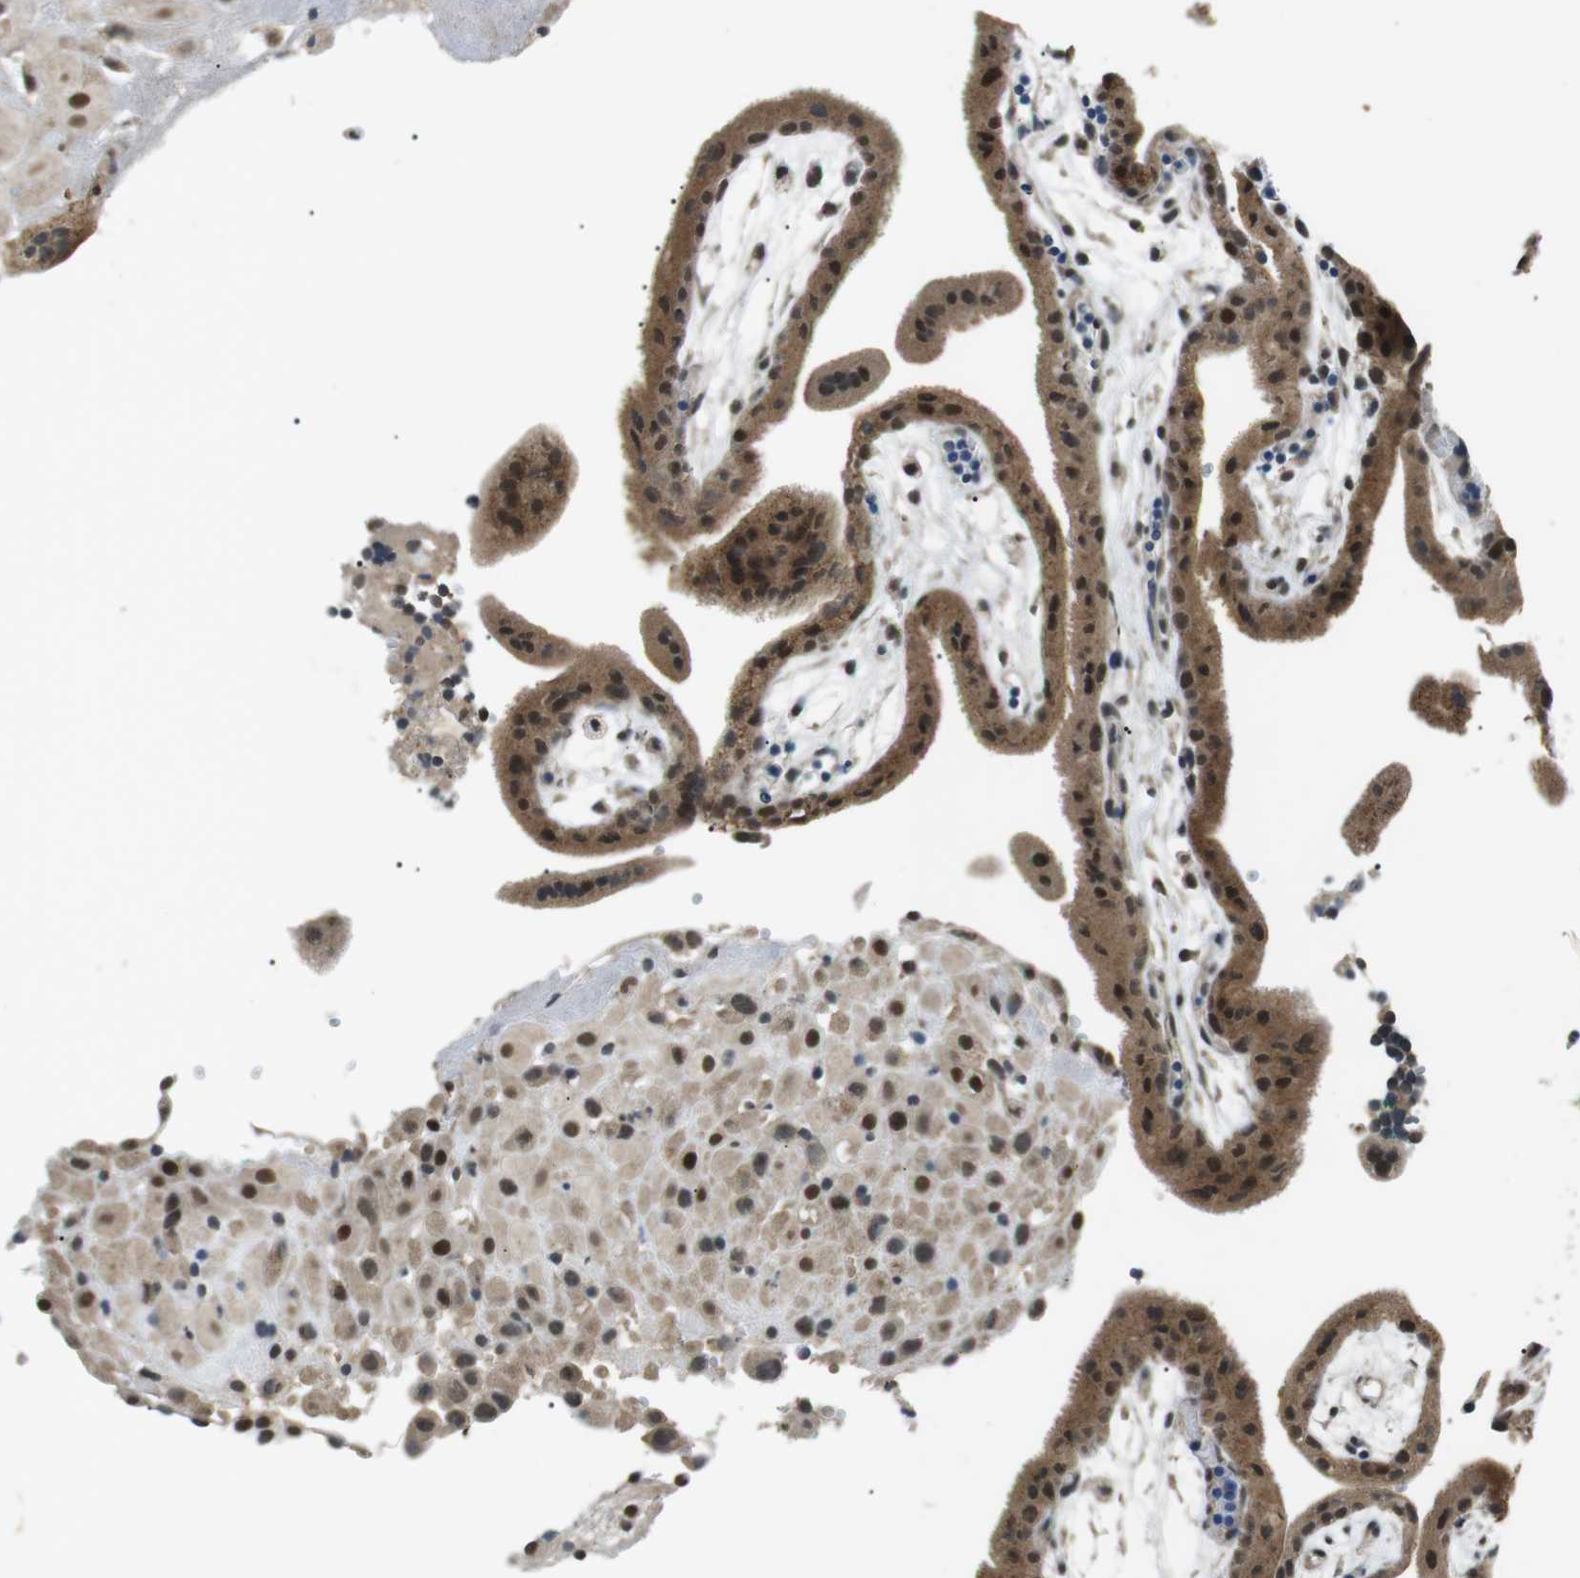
{"staining": {"intensity": "strong", "quantity": ">75%", "location": "cytoplasmic/membranous,nuclear"}, "tissue": "placenta", "cell_type": "Decidual cells", "image_type": "normal", "snomed": [{"axis": "morphology", "description": "Normal tissue, NOS"}, {"axis": "topography", "description": "Placenta"}], "caption": "Protein positivity by immunohistochemistry (IHC) shows strong cytoplasmic/membranous,nuclear staining in about >75% of decidual cells in benign placenta. Immunohistochemistry (ihc) stains the protein of interest in brown and the nuclei are stained blue.", "gene": "ORAI3", "patient": {"sex": "female", "age": 18}}